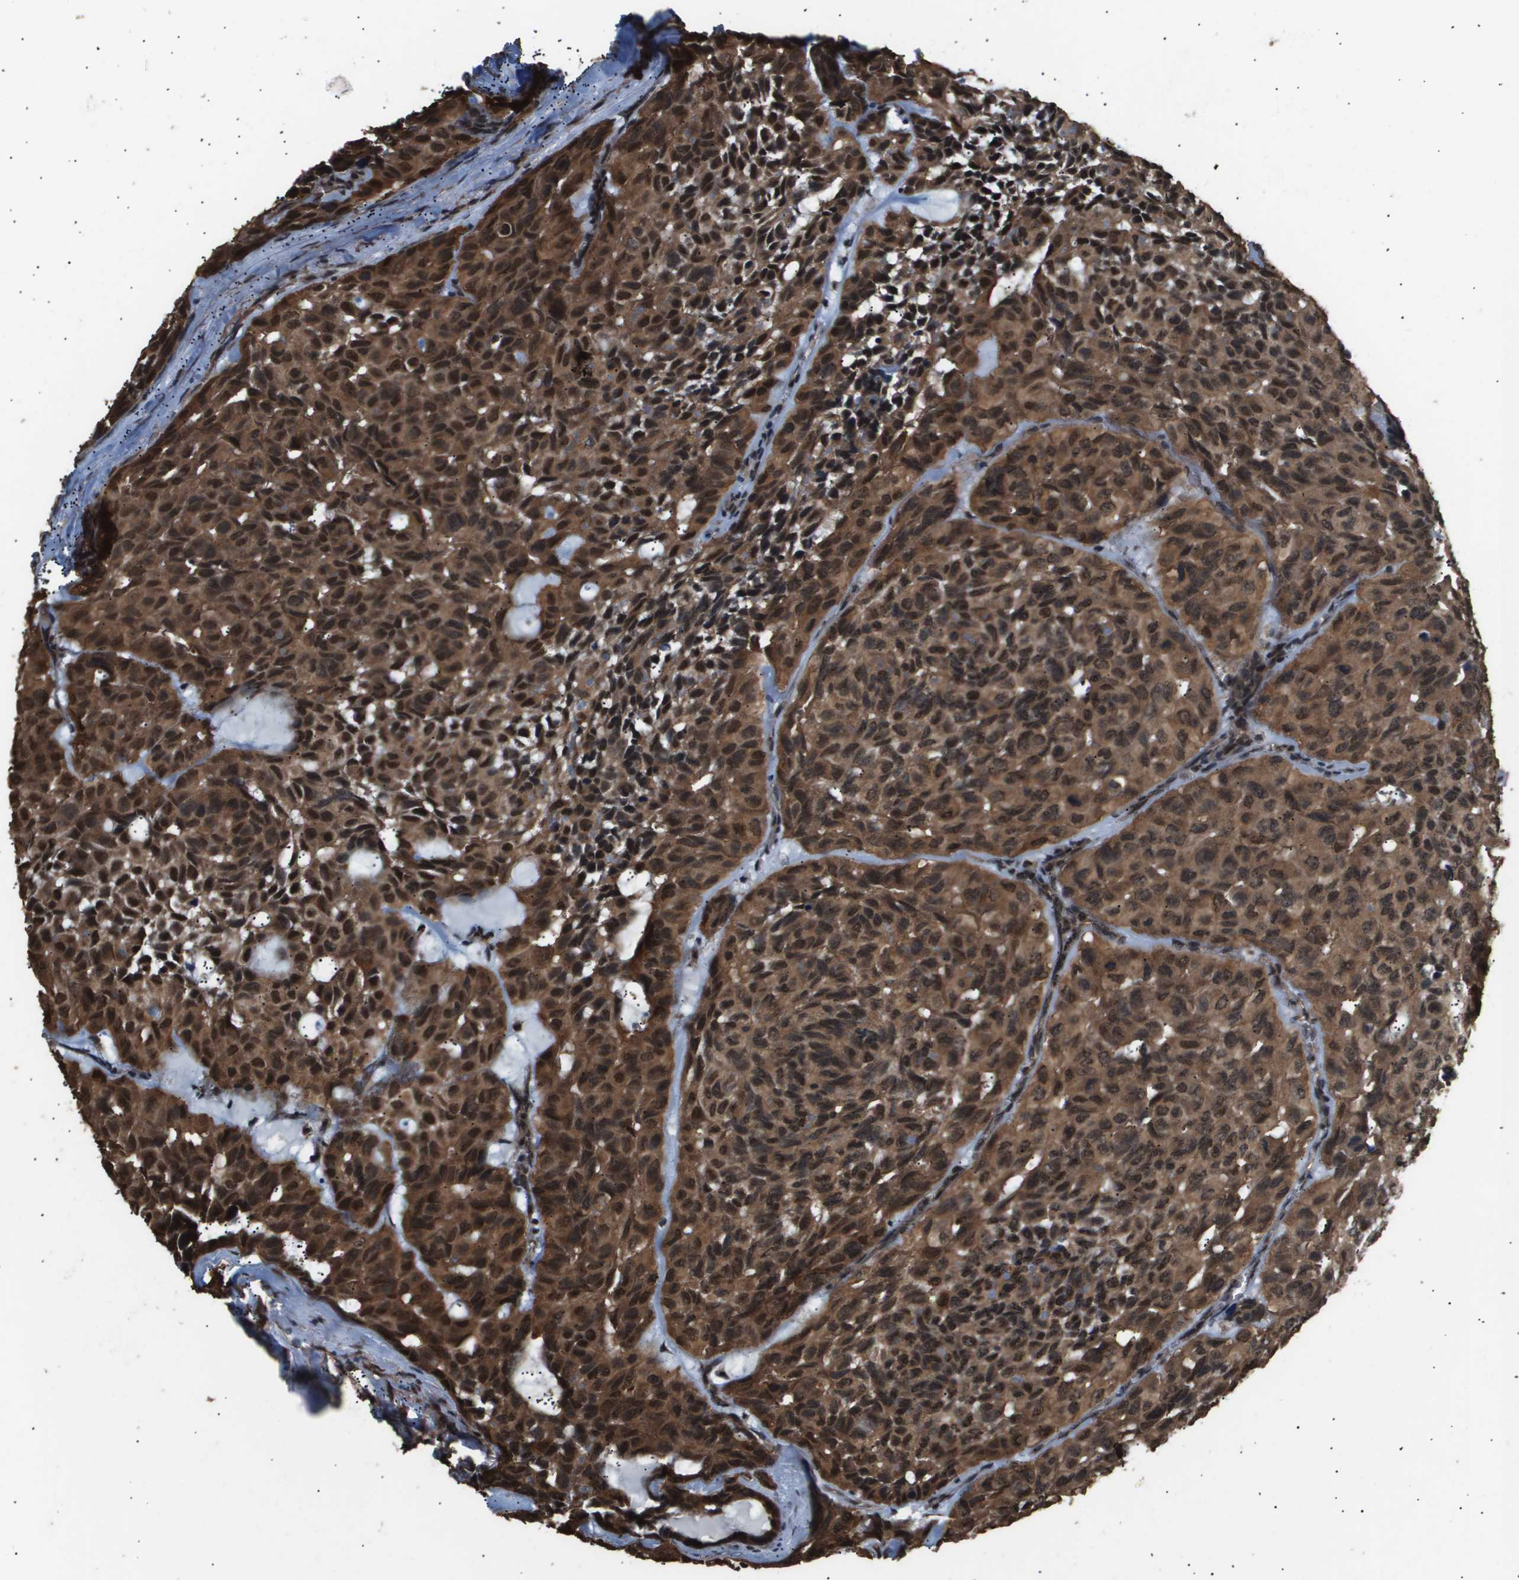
{"staining": {"intensity": "strong", "quantity": ">75%", "location": "cytoplasmic/membranous,nuclear"}, "tissue": "head and neck cancer", "cell_type": "Tumor cells", "image_type": "cancer", "snomed": [{"axis": "morphology", "description": "Adenocarcinoma, NOS"}, {"axis": "topography", "description": "Salivary gland, NOS"}, {"axis": "topography", "description": "Head-Neck"}], "caption": "Head and neck cancer stained with a protein marker demonstrates strong staining in tumor cells.", "gene": "ING1", "patient": {"sex": "female", "age": 76}}